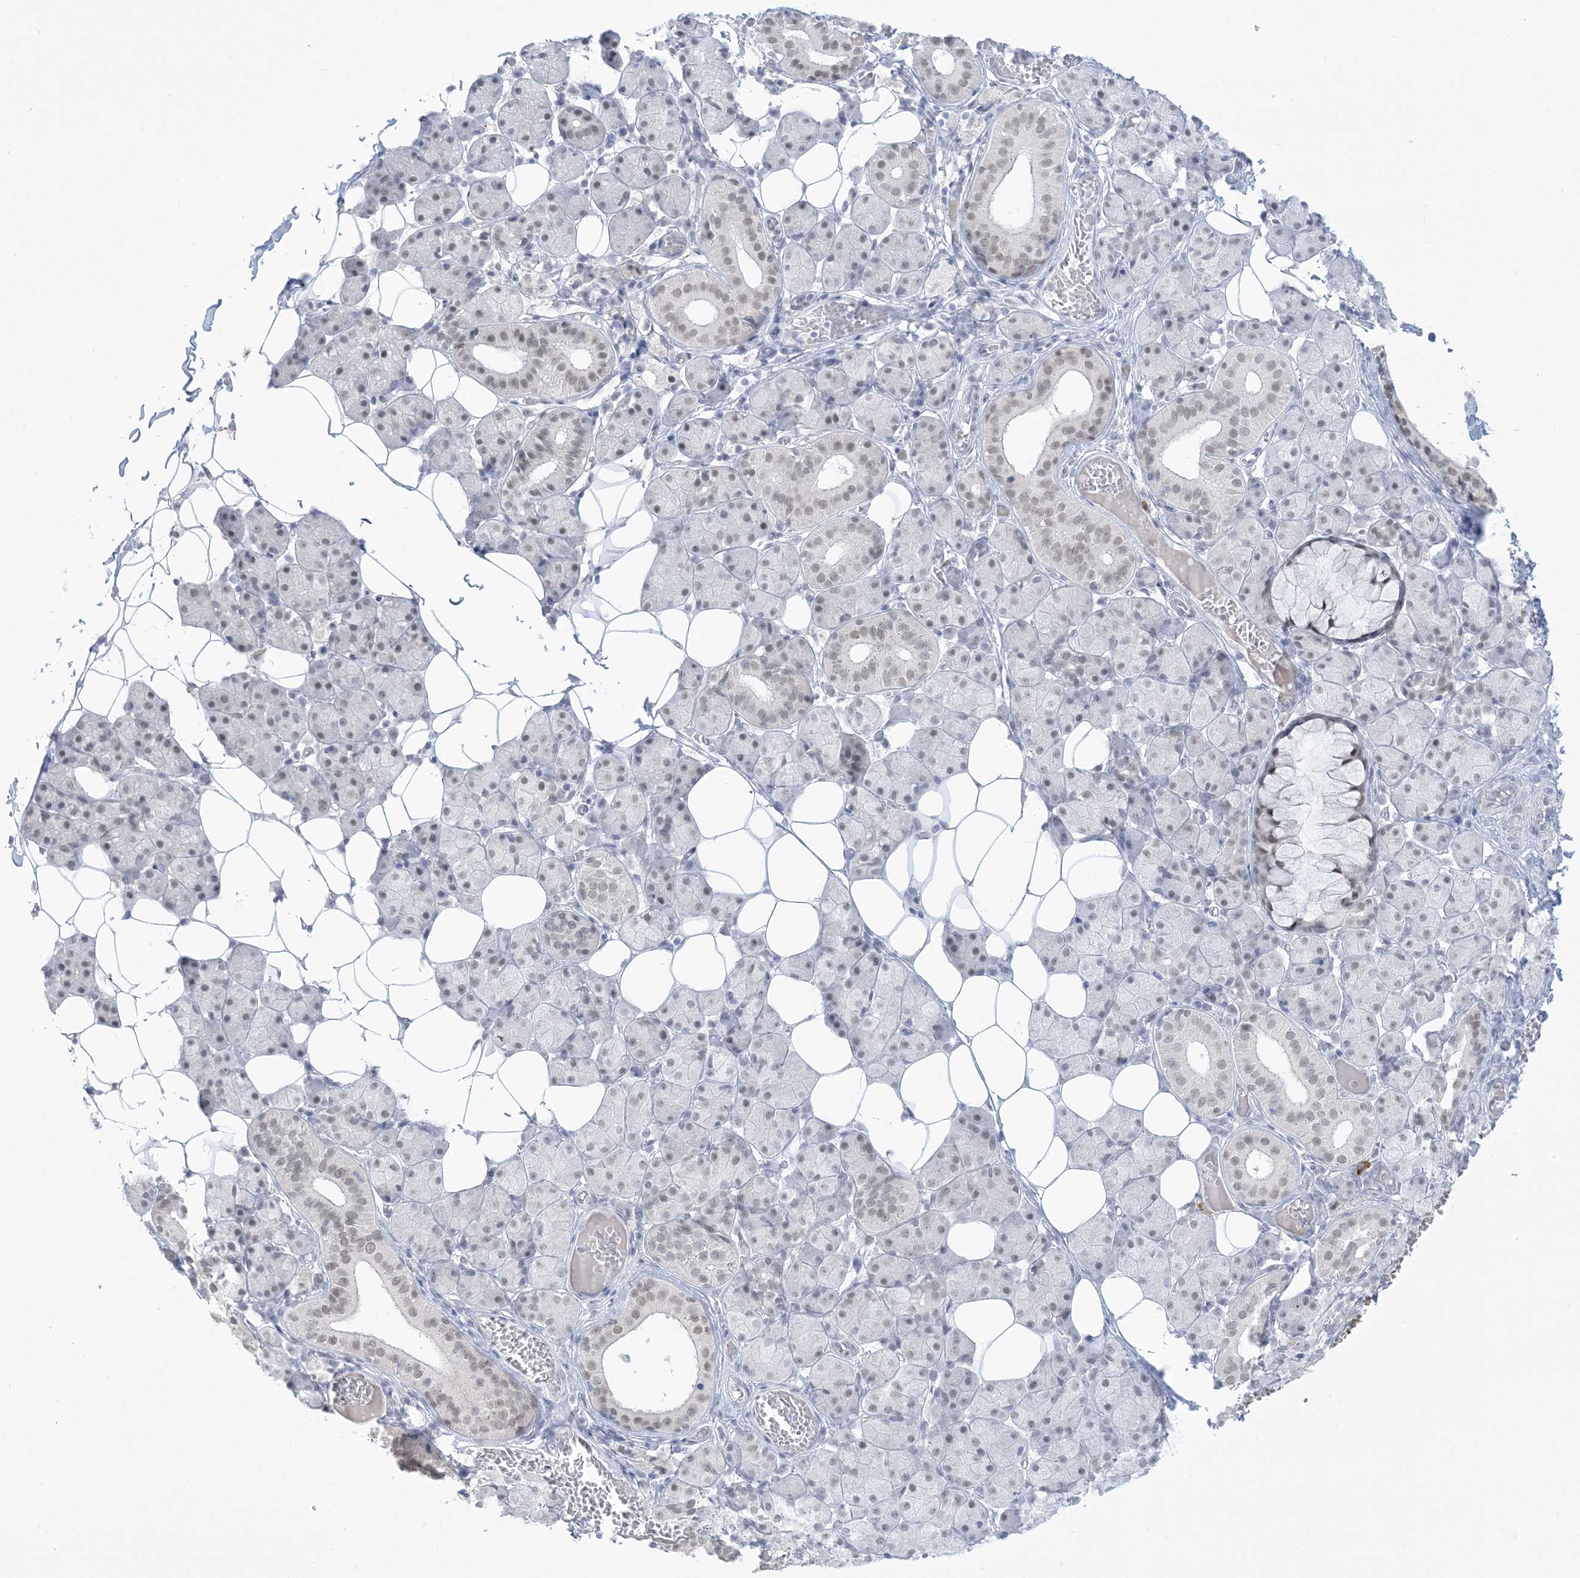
{"staining": {"intensity": "weak", "quantity": "<25%", "location": "nuclear"}, "tissue": "salivary gland", "cell_type": "Glandular cells", "image_type": "normal", "snomed": [{"axis": "morphology", "description": "Normal tissue, NOS"}, {"axis": "topography", "description": "Salivary gland"}], "caption": "IHC photomicrograph of normal human salivary gland stained for a protein (brown), which shows no staining in glandular cells.", "gene": "HOMEZ", "patient": {"sex": "female", "age": 33}}